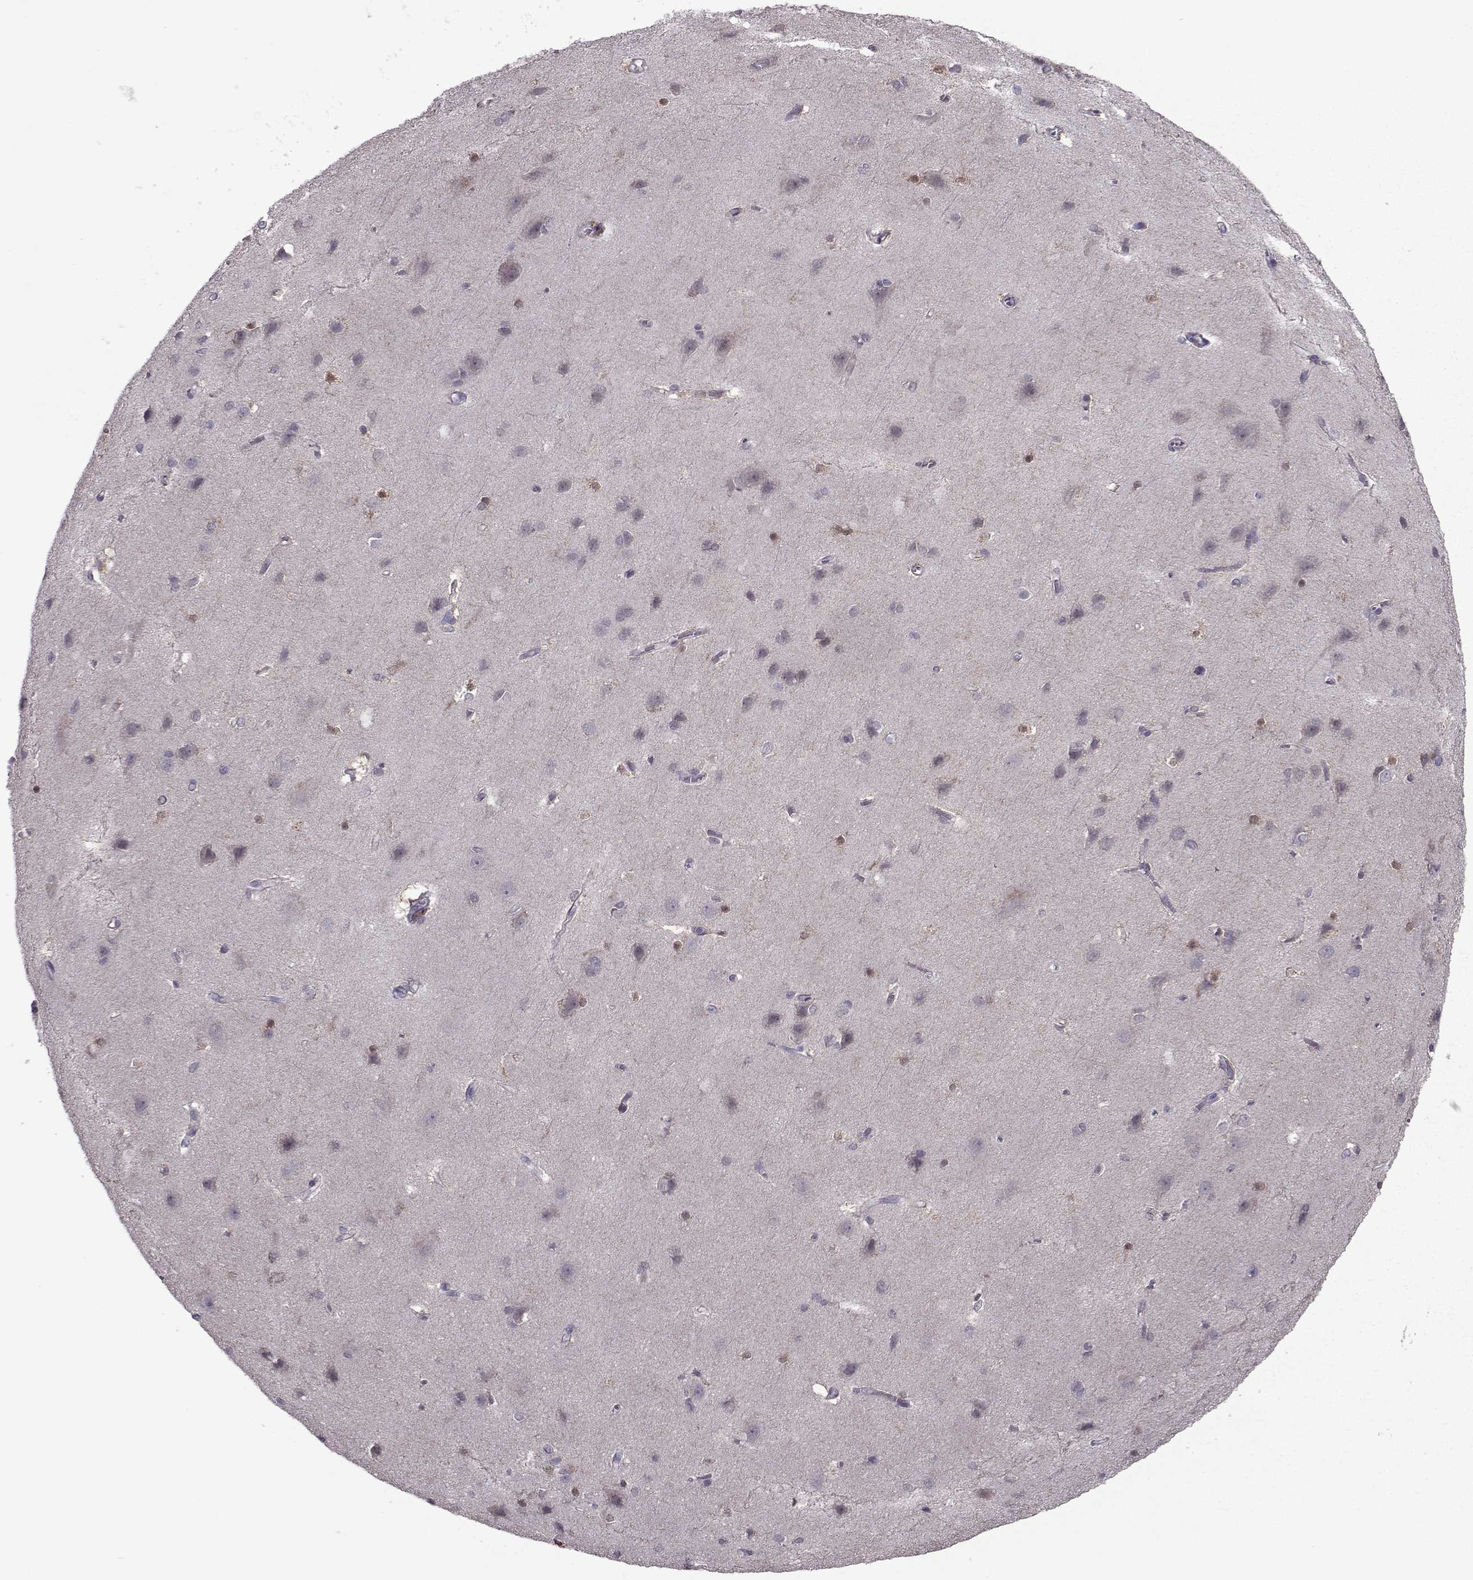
{"staining": {"intensity": "negative", "quantity": "none", "location": "none"}, "tissue": "cerebral cortex", "cell_type": "Endothelial cells", "image_type": "normal", "snomed": [{"axis": "morphology", "description": "Normal tissue, NOS"}, {"axis": "topography", "description": "Cerebral cortex"}], "caption": "Immunohistochemical staining of unremarkable human cerebral cortex displays no significant positivity in endothelial cells.", "gene": "ASRGL1", "patient": {"sex": "male", "age": 37}}